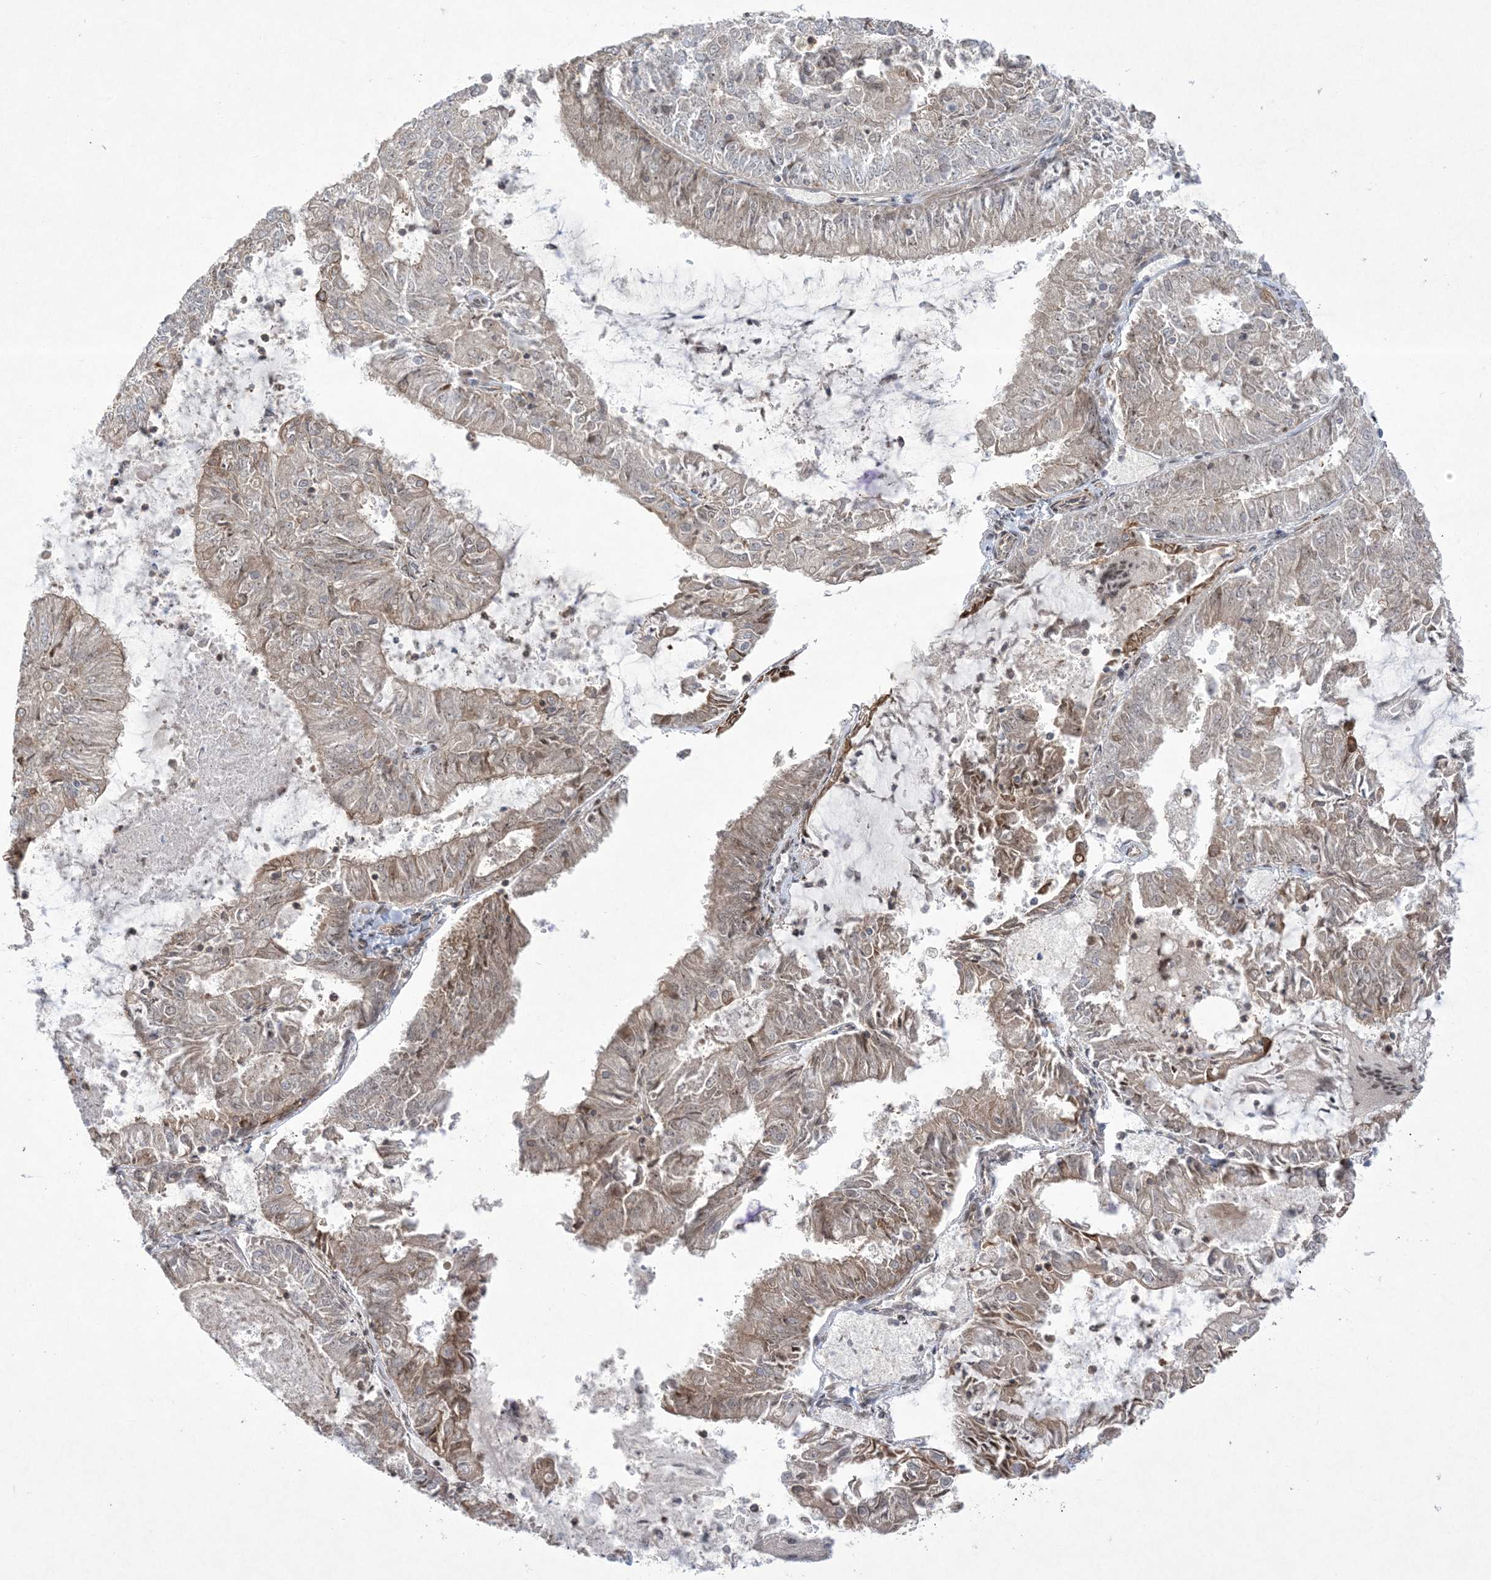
{"staining": {"intensity": "moderate", "quantity": ">75%", "location": "cytoplasmic/membranous"}, "tissue": "endometrial cancer", "cell_type": "Tumor cells", "image_type": "cancer", "snomed": [{"axis": "morphology", "description": "Adenocarcinoma, NOS"}, {"axis": "topography", "description": "Endometrium"}], "caption": "Immunohistochemistry (IHC) histopathology image of human endometrial cancer (adenocarcinoma) stained for a protein (brown), which displays medium levels of moderate cytoplasmic/membranous expression in about >75% of tumor cells.", "gene": "SOGA3", "patient": {"sex": "female", "age": 57}}